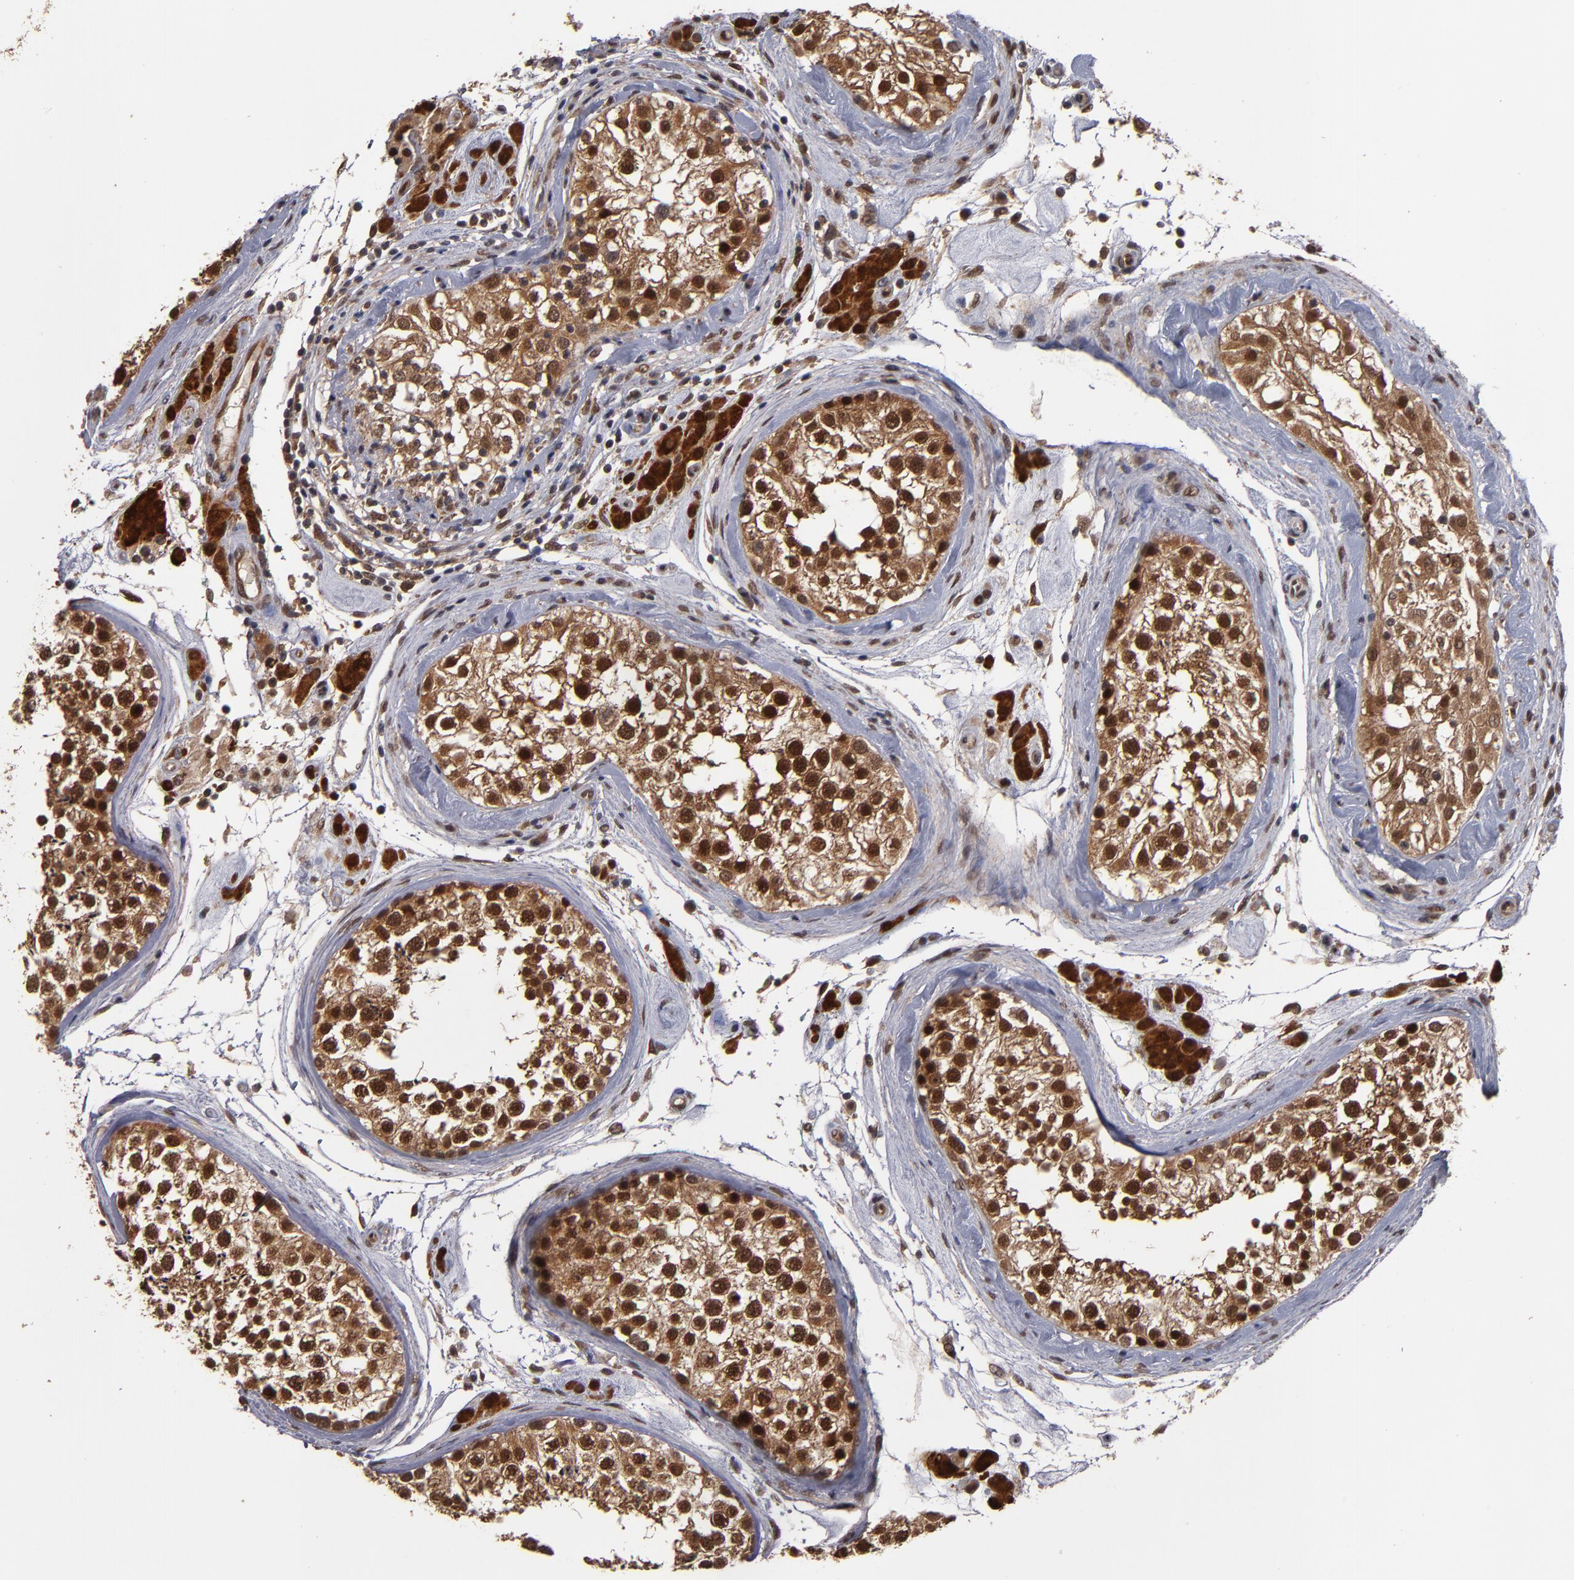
{"staining": {"intensity": "strong", "quantity": ">75%", "location": "cytoplasmic/membranous,nuclear"}, "tissue": "testis", "cell_type": "Cells in seminiferous ducts", "image_type": "normal", "snomed": [{"axis": "morphology", "description": "Normal tissue, NOS"}, {"axis": "topography", "description": "Testis"}], "caption": "This histopathology image demonstrates IHC staining of normal human testis, with high strong cytoplasmic/membranous,nuclear positivity in approximately >75% of cells in seminiferous ducts.", "gene": "CUL5", "patient": {"sex": "male", "age": 46}}